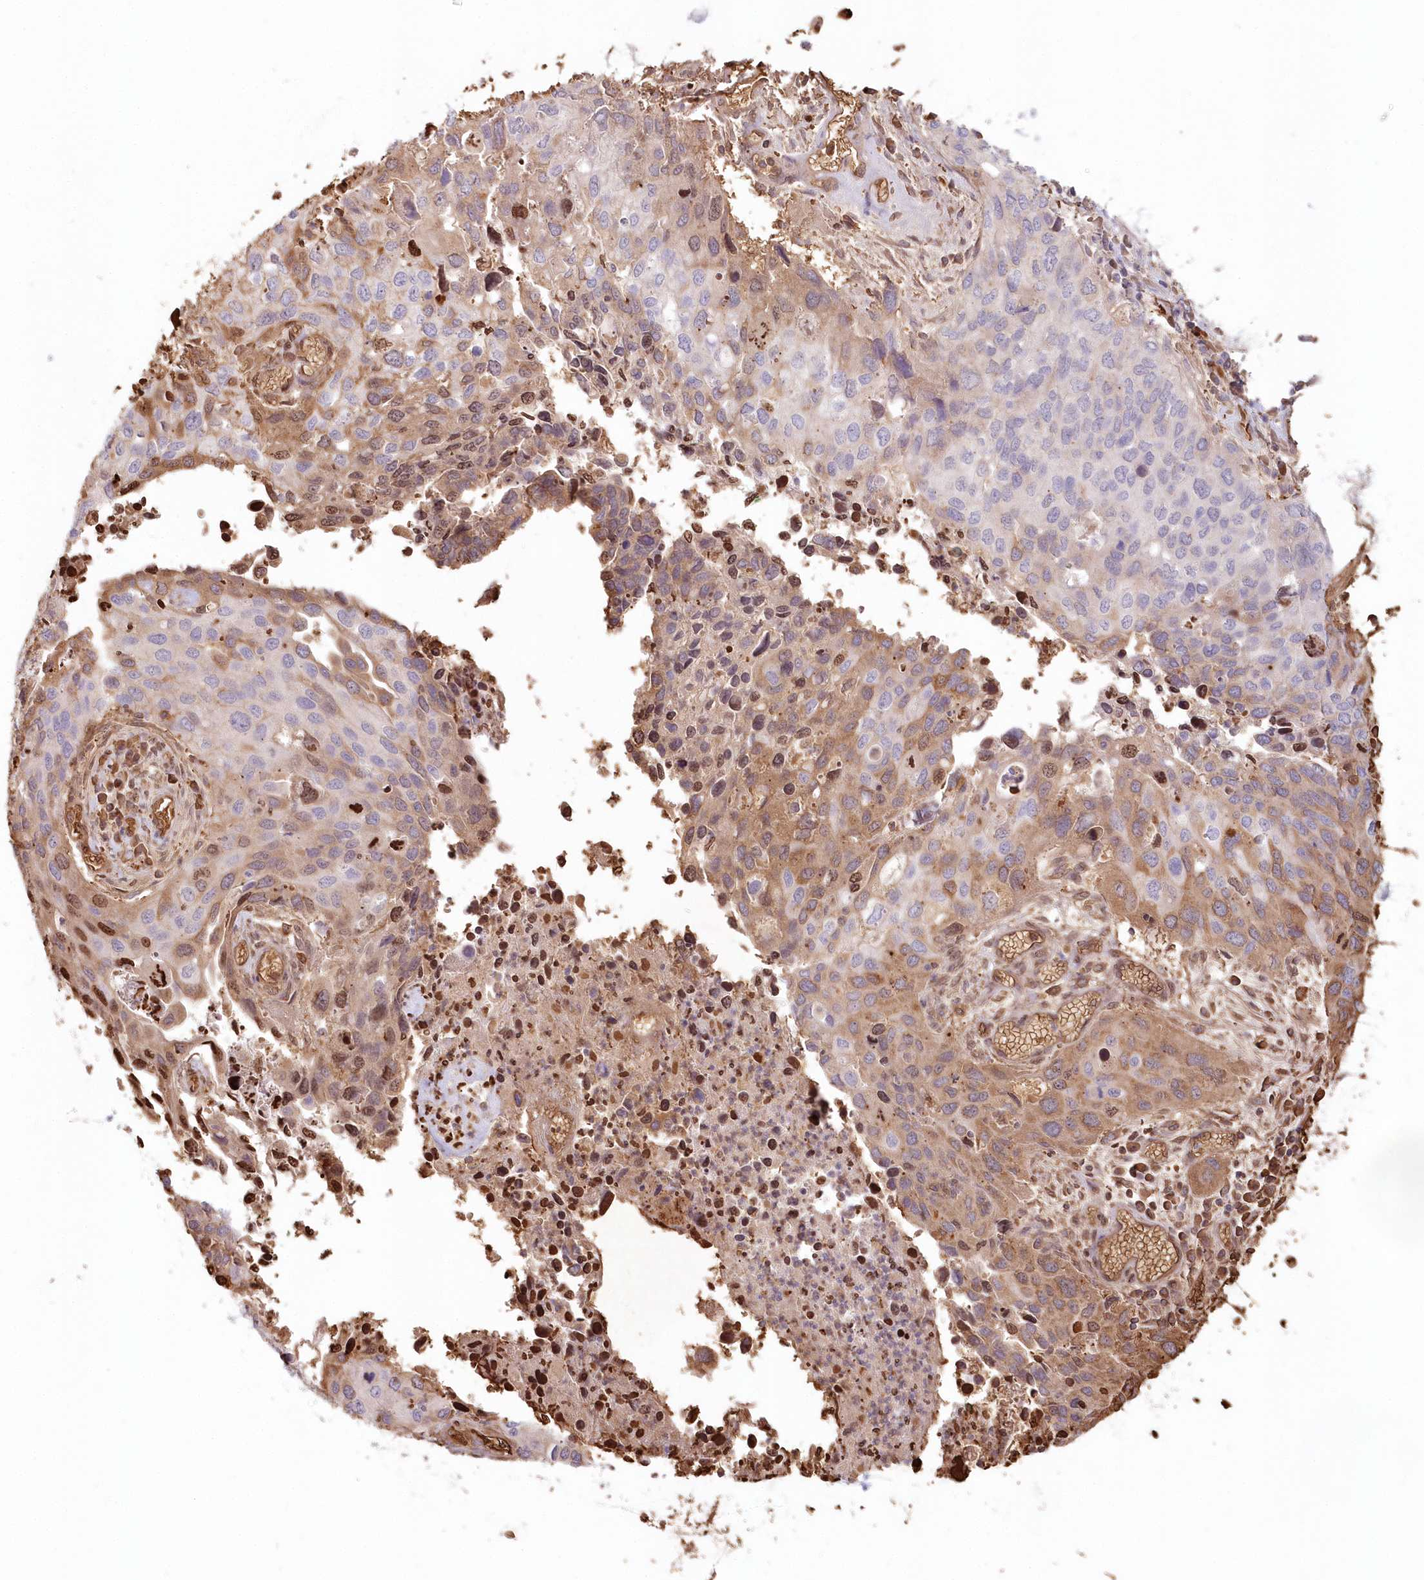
{"staining": {"intensity": "moderate", "quantity": "<25%", "location": "cytoplasmic/membranous,nuclear"}, "tissue": "cervical cancer", "cell_type": "Tumor cells", "image_type": "cancer", "snomed": [{"axis": "morphology", "description": "Squamous cell carcinoma, NOS"}, {"axis": "topography", "description": "Cervix"}], "caption": "Immunohistochemical staining of human cervical cancer (squamous cell carcinoma) reveals moderate cytoplasmic/membranous and nuclear protein expression in approximately <25% of tumor cells. (DAB IHC with brightfield microscopy, high magnification).", "gene": "SERINC1", "patient": {"sex": "female", "age": 55}}